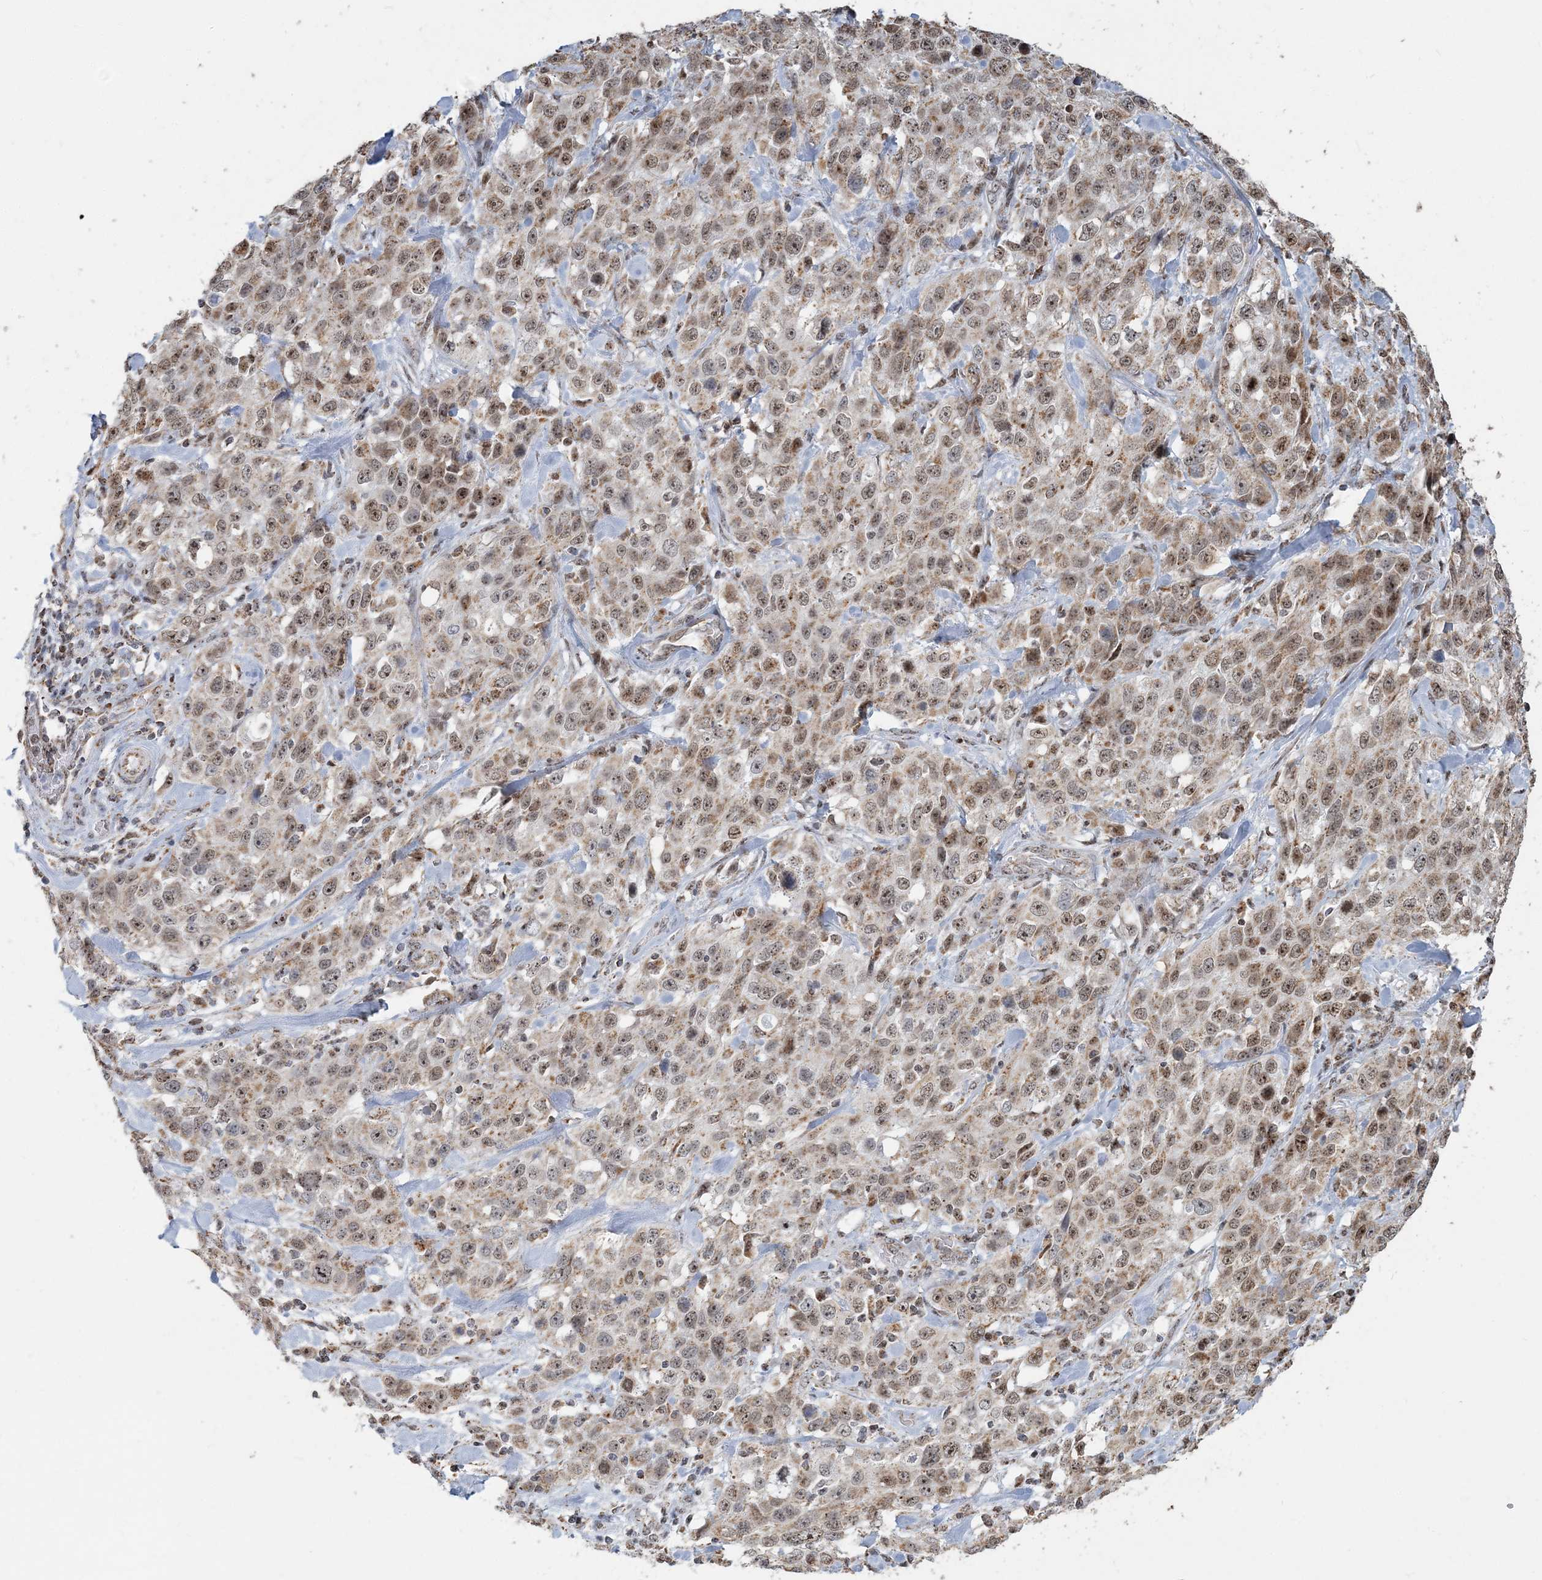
{"staining": {"intensity": "moderate", "quantity": ">75%", "location": "cytoplasmic/membranous,nuclear"}, "tissue": "stomach cancer", "cell_type": "Tumor cells", "image_type": "cancer", "snomed": [{"axis": "morphology", "description": "Normal tissue, NOS"}, {"axis": "morphology", "description": "Adenocarcinoma, NOS"}, {"axis": "topography", "description": "Lymph node"}, {"axis": "topography", "description": "Stomach"}], "caption": "Protein expression analysis of stomach adenocarcinoma demonstrates moderate cytoplasmic/membranous and nuclear expression in about >75% of tumor cells.", "gene": "SUCLG1", "patient": {"sex": "male", "age": 48}}